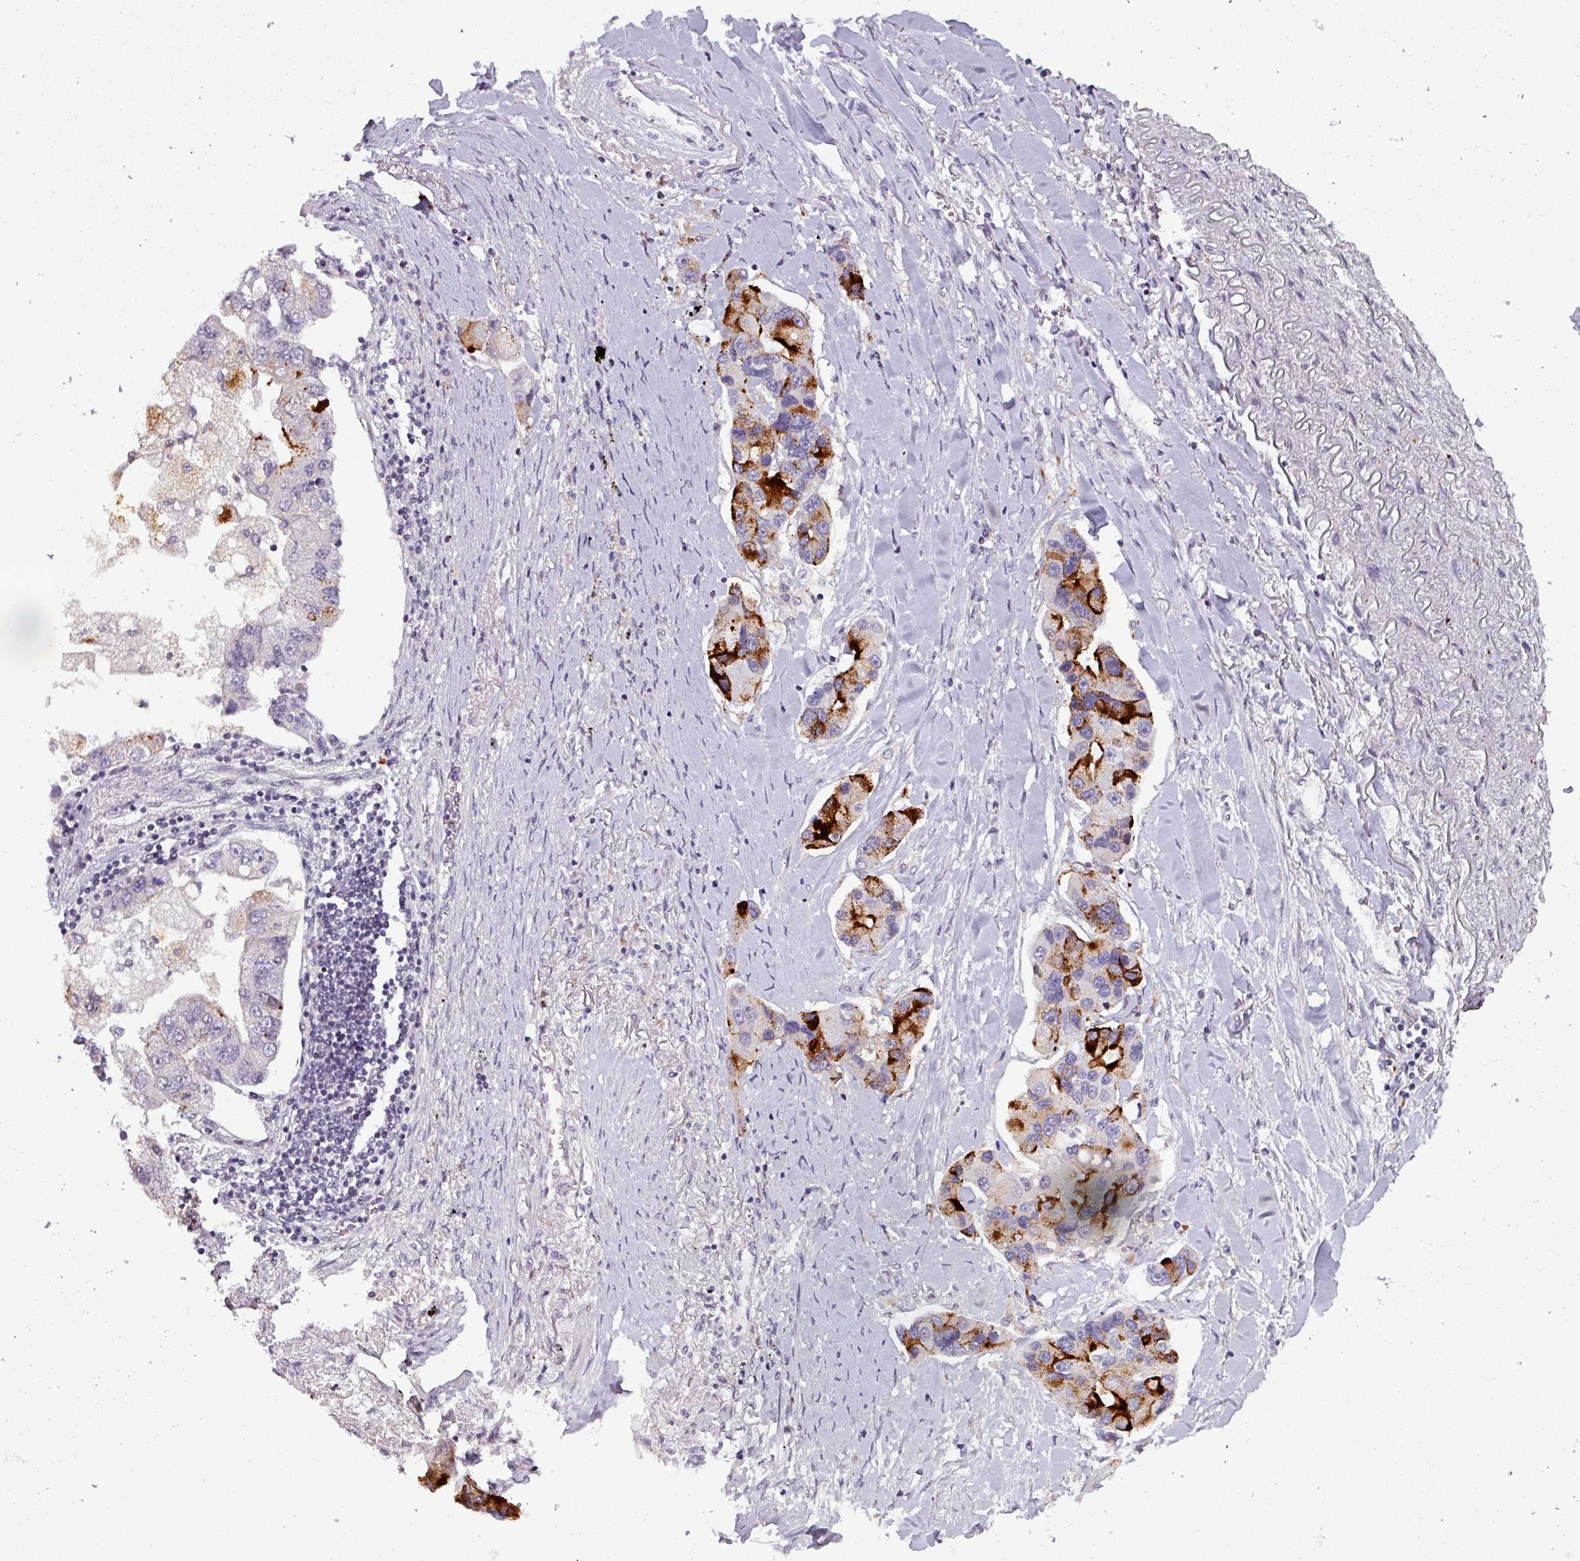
{"staining": {"intensity": "strong", "quantity": "25%-75%", "location": "cytoplasmic/membranous"}, "tissue": "lung cancer", "cell_type": "Tumor cells", "image_type": "cancer", "snomed": [{"axis": "morphology", "description": "Adenocarcinoma, NOS"}, {"axis": "topography", "description": "Lung"}], "caption": "Immunohistochemistry (IHC) histopathology image of human lung cancer stained for a protein (brown), which demonstrates high levels of strong cytoplasmic/membranous staining in about 25%-75% of tumor cells.", "gene": "TMEFF1", "patient": {"sex": "female", "age": 54}}